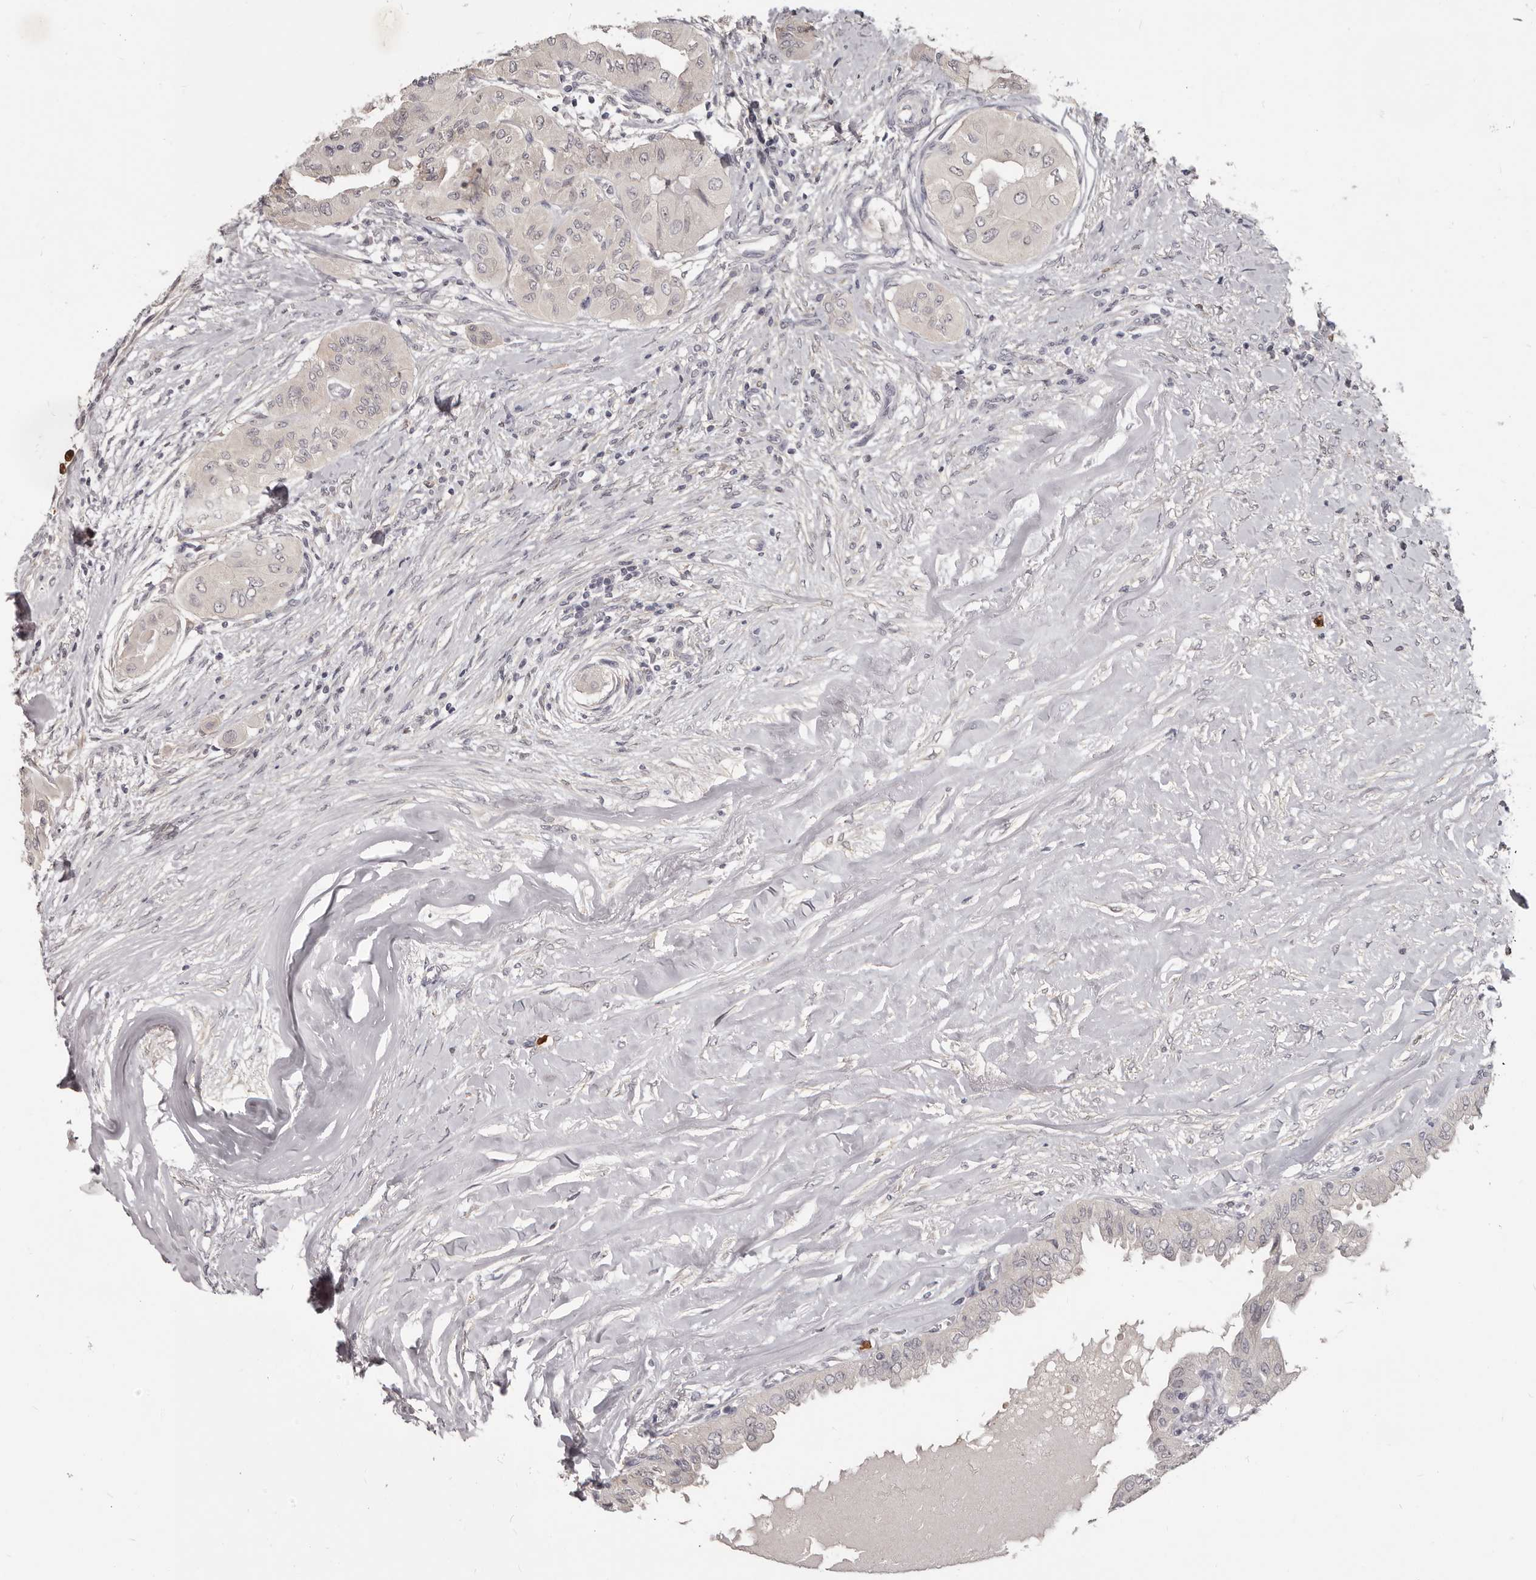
{"staining": {"intensity": "negative", "quantity": "none", "location": "none"}, "tissue": "thyroid cancer", "cell_type": "Tumor cells", "image_type": "cancer", "snomed": [{"axis": "morphology", "description": "Papillary adenocarcinoma, NOS"}, {"axis": "topography", "description": "Thyroid gland"}], "caption": "Tumor cells are negative for brown protein staining in papillary adenocarcinoma (thyroid).", "gene": "GPR157", "patient": {"sex": "female", "age": 59}}